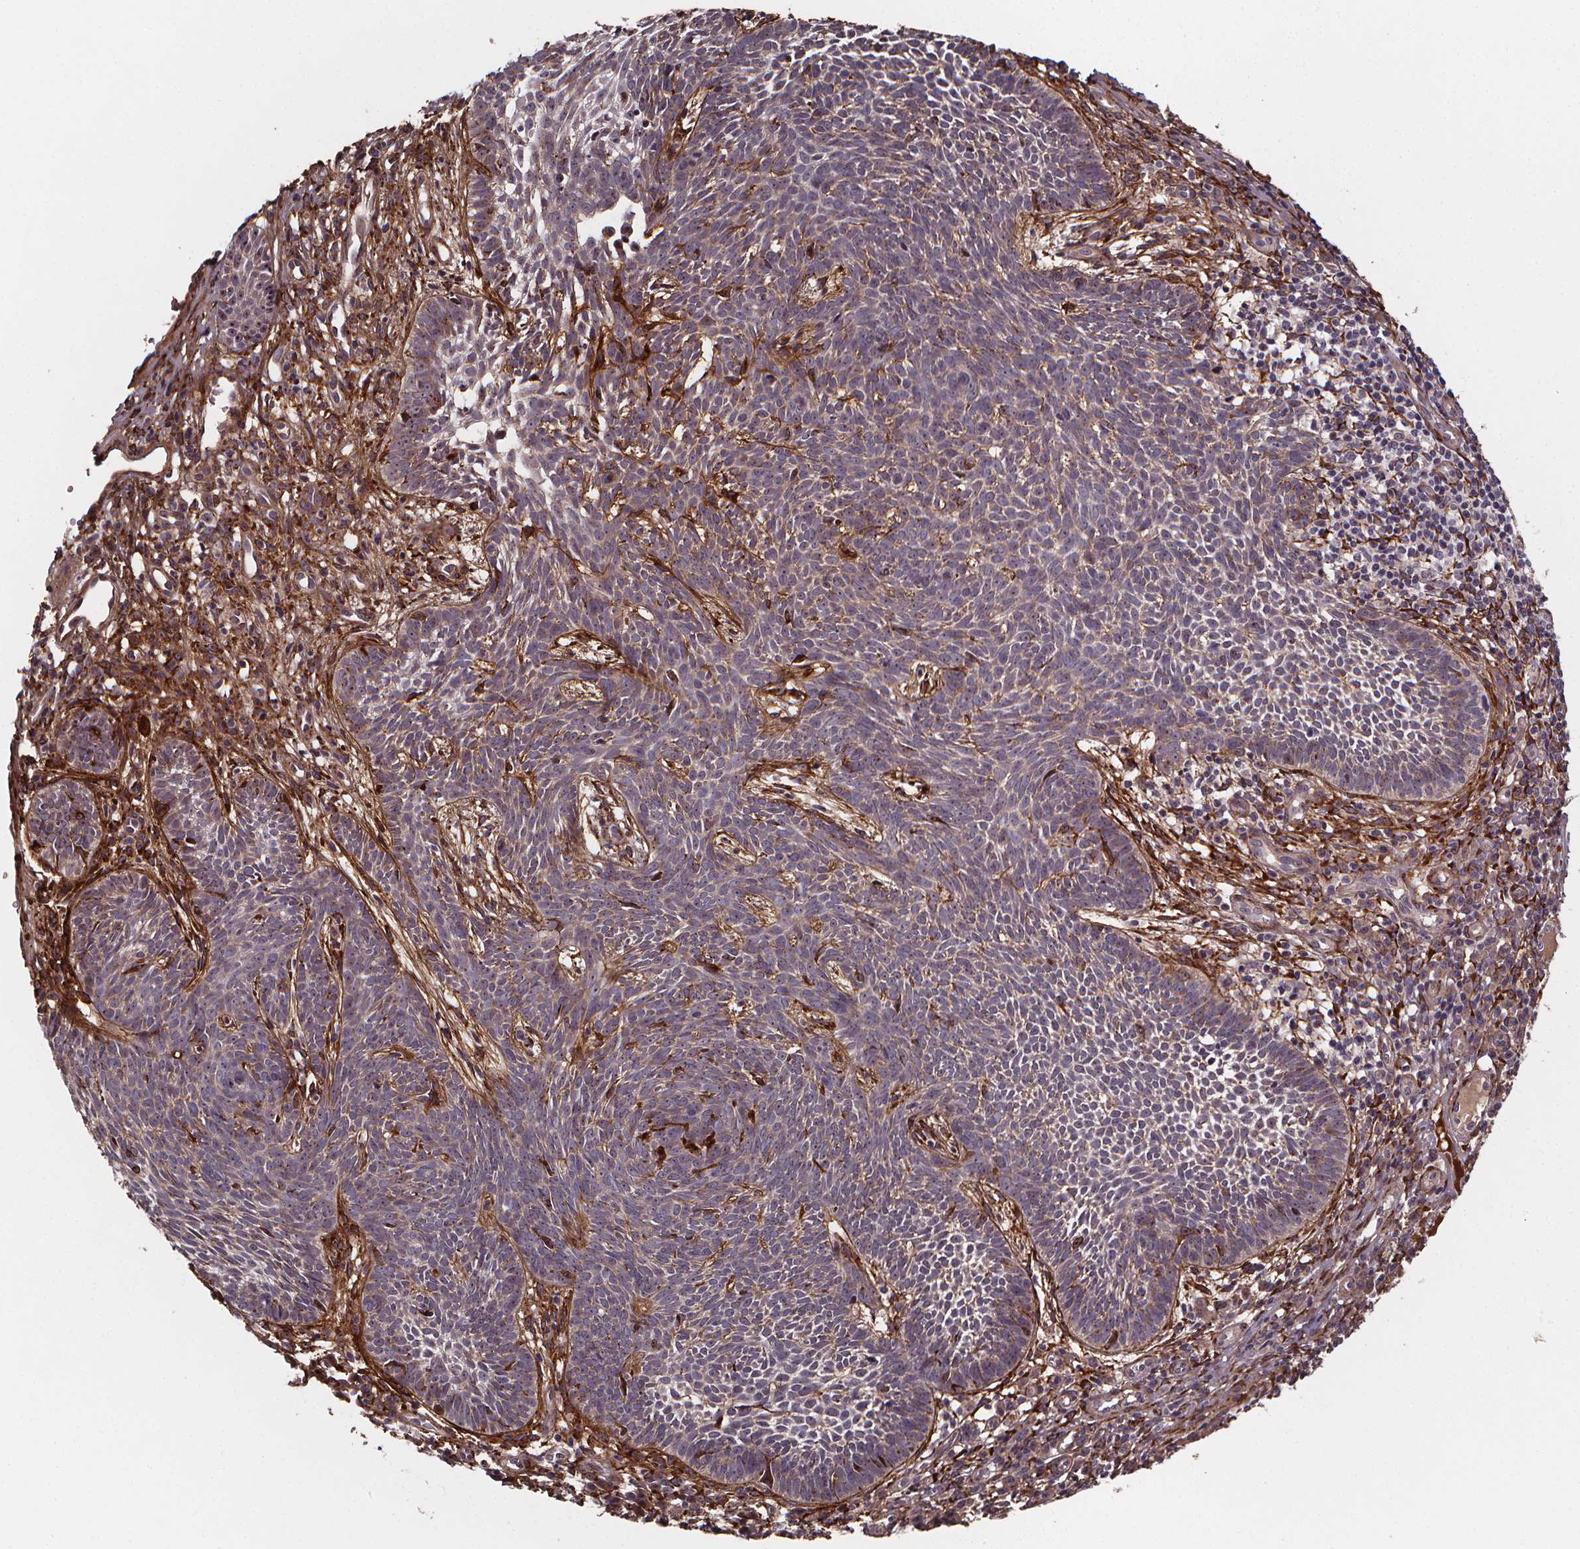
{"staining": {"intensity": "negative", "quantity": "none", "location": "none"}, "tissue": "skin cancer", "cell_type": "Tumor cells", "image_type": "cancer", "snomed": [{"axis": "morphology", "description": "Basal cell carcinoma"}, {"axis": "topography", "description": "Skin"}], "caption": "This is an immunohistochemistry (IHC) micrograph of human skin cancer. There is no staining in tumor cells.", "gene": "AEBP1", "patient": {"sex": "male", "age": 59}}